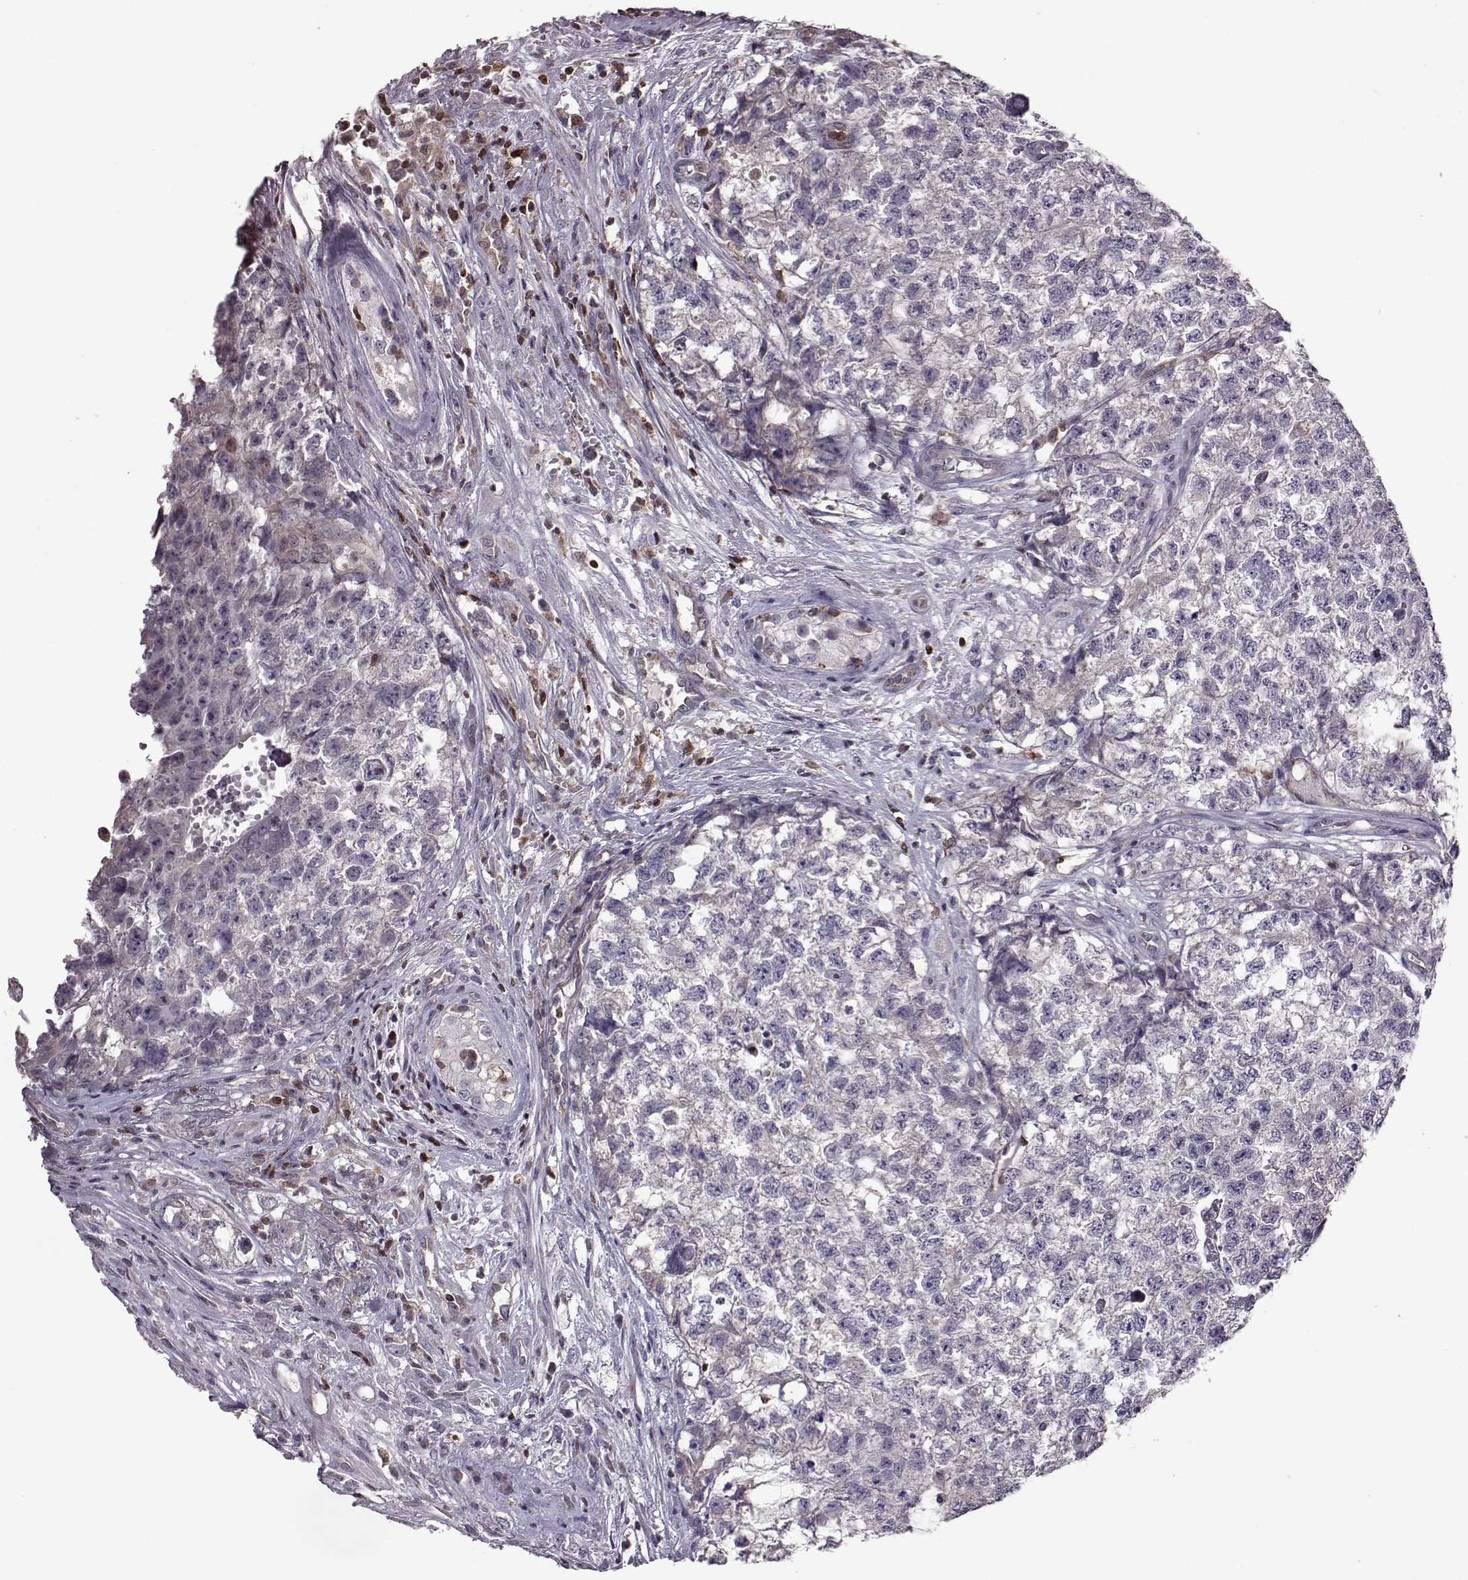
{"staining": {"intensity": "negative", "quantity": "none", "location": "none"}, "tissue": "testis cancer", "cell_type": "Tumor cells", "image_type": "cancer", "snomed": [{"axis": "morphology", "description": "Seminoma, NOS"}, {"axis": "morphology", "description": "Carcinoma, Embryonal, NOS"}, {"axis": "topography", "description": "Testis"}], "caption": "Embryonal carcinoma (testis) stained for a protein using IHC demonstrates no expression tumor cells.", "gene": "CDC42SE1", "patient": {"sex": "male", "age": 22}}